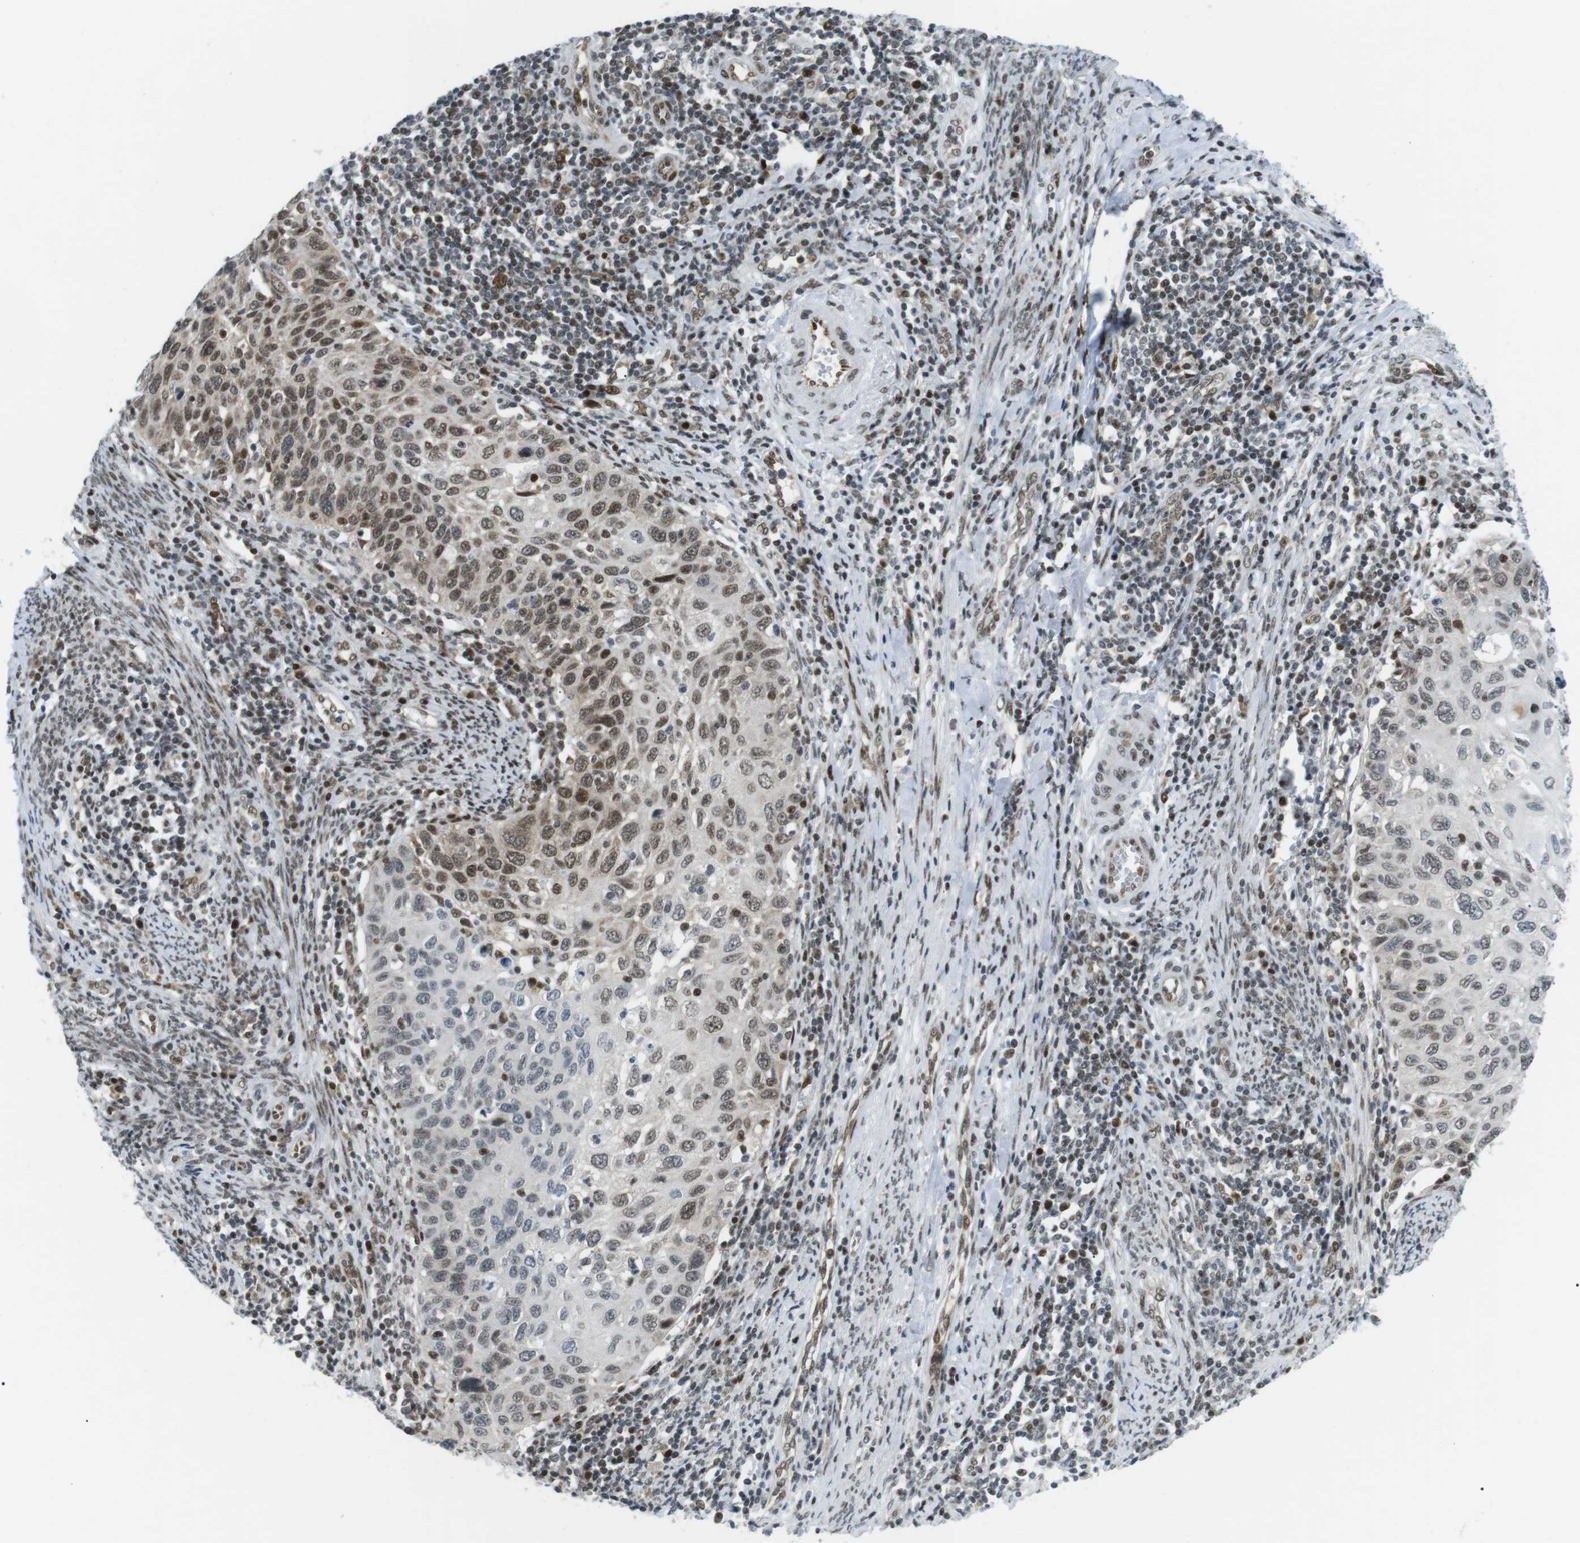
{"staining": {"intensity": "moderate", "quantity": "25%-75%", "location": "nuclear"}, "tissue": "cervical cancer", "cell_type": "Tumor cells", "image_type": "cancer", "snomed": [{"axis": "morphology", "description": "Squamous cell carcinoma, NOS"}, {"axis": "topography", "description": "Cervix"}], "caption": "Human cervical cancer stained with a brown dye demonstrates moderate nuclear positive positivity in approximately 25%-75% of tumor cells.", "gene": "CDC27", "patient": {"sex": "female", "age": 70}}